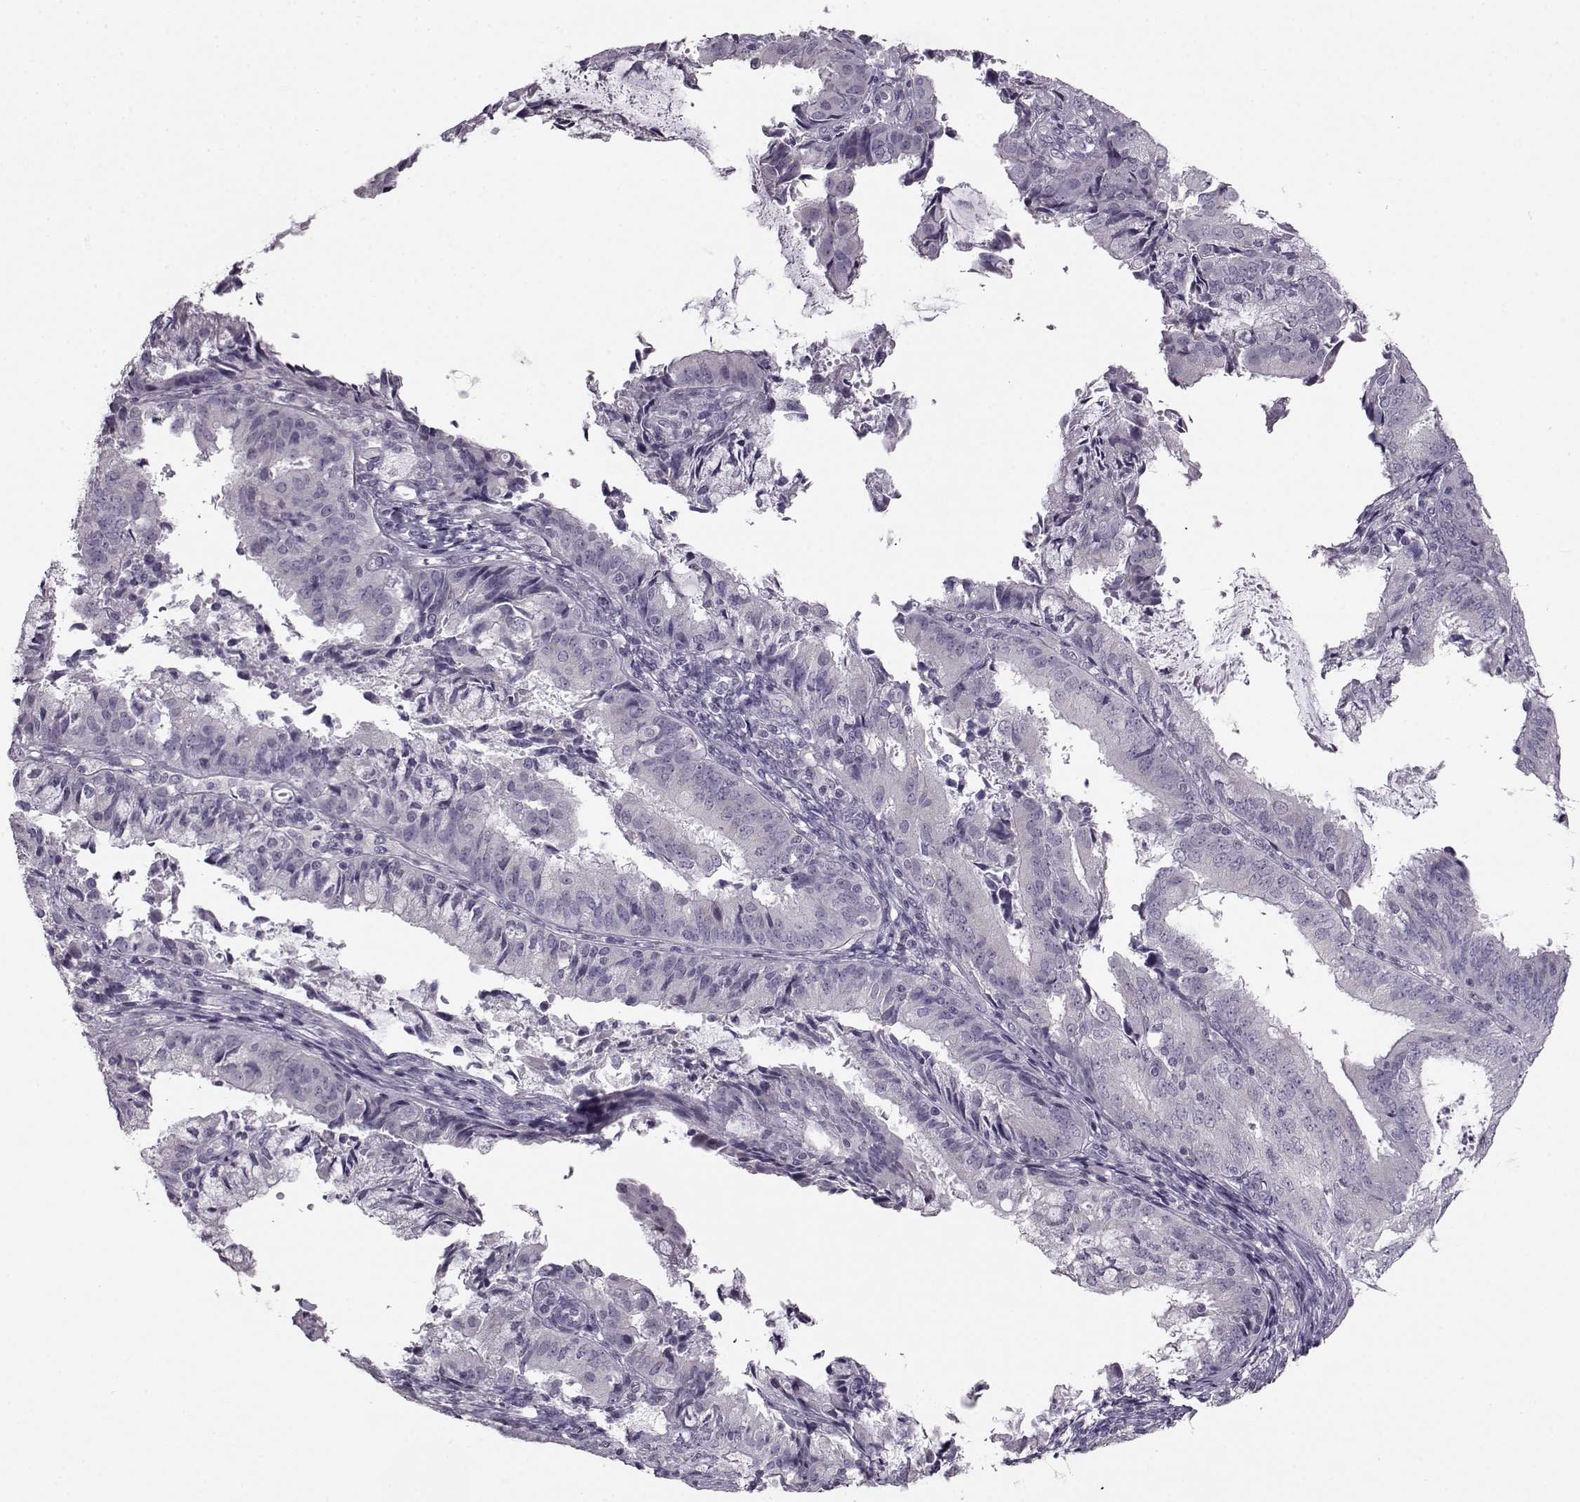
{"staining": {"intensity": "negative", "quantity": "none", "location": "none"}, "tissue": "endometrial cancer", "cell_type": "Tumor cells", "image_type": "cancer", "snomed": [{"axis": "morphology", "description": "Adenocarcinoma, NOS"}, {"axis": "topography", "description": "Endometrium"}], "caption": "High magnification brightfield microscopy of endometrial cancer stained with DAB (3,3'-diaminobenzidine) (brown) and counterstained with hematoxylin (blue): tumor cells show no significant expression.", "gene": "RP1L1", "patient": {"sex": "female", "age": 57}}